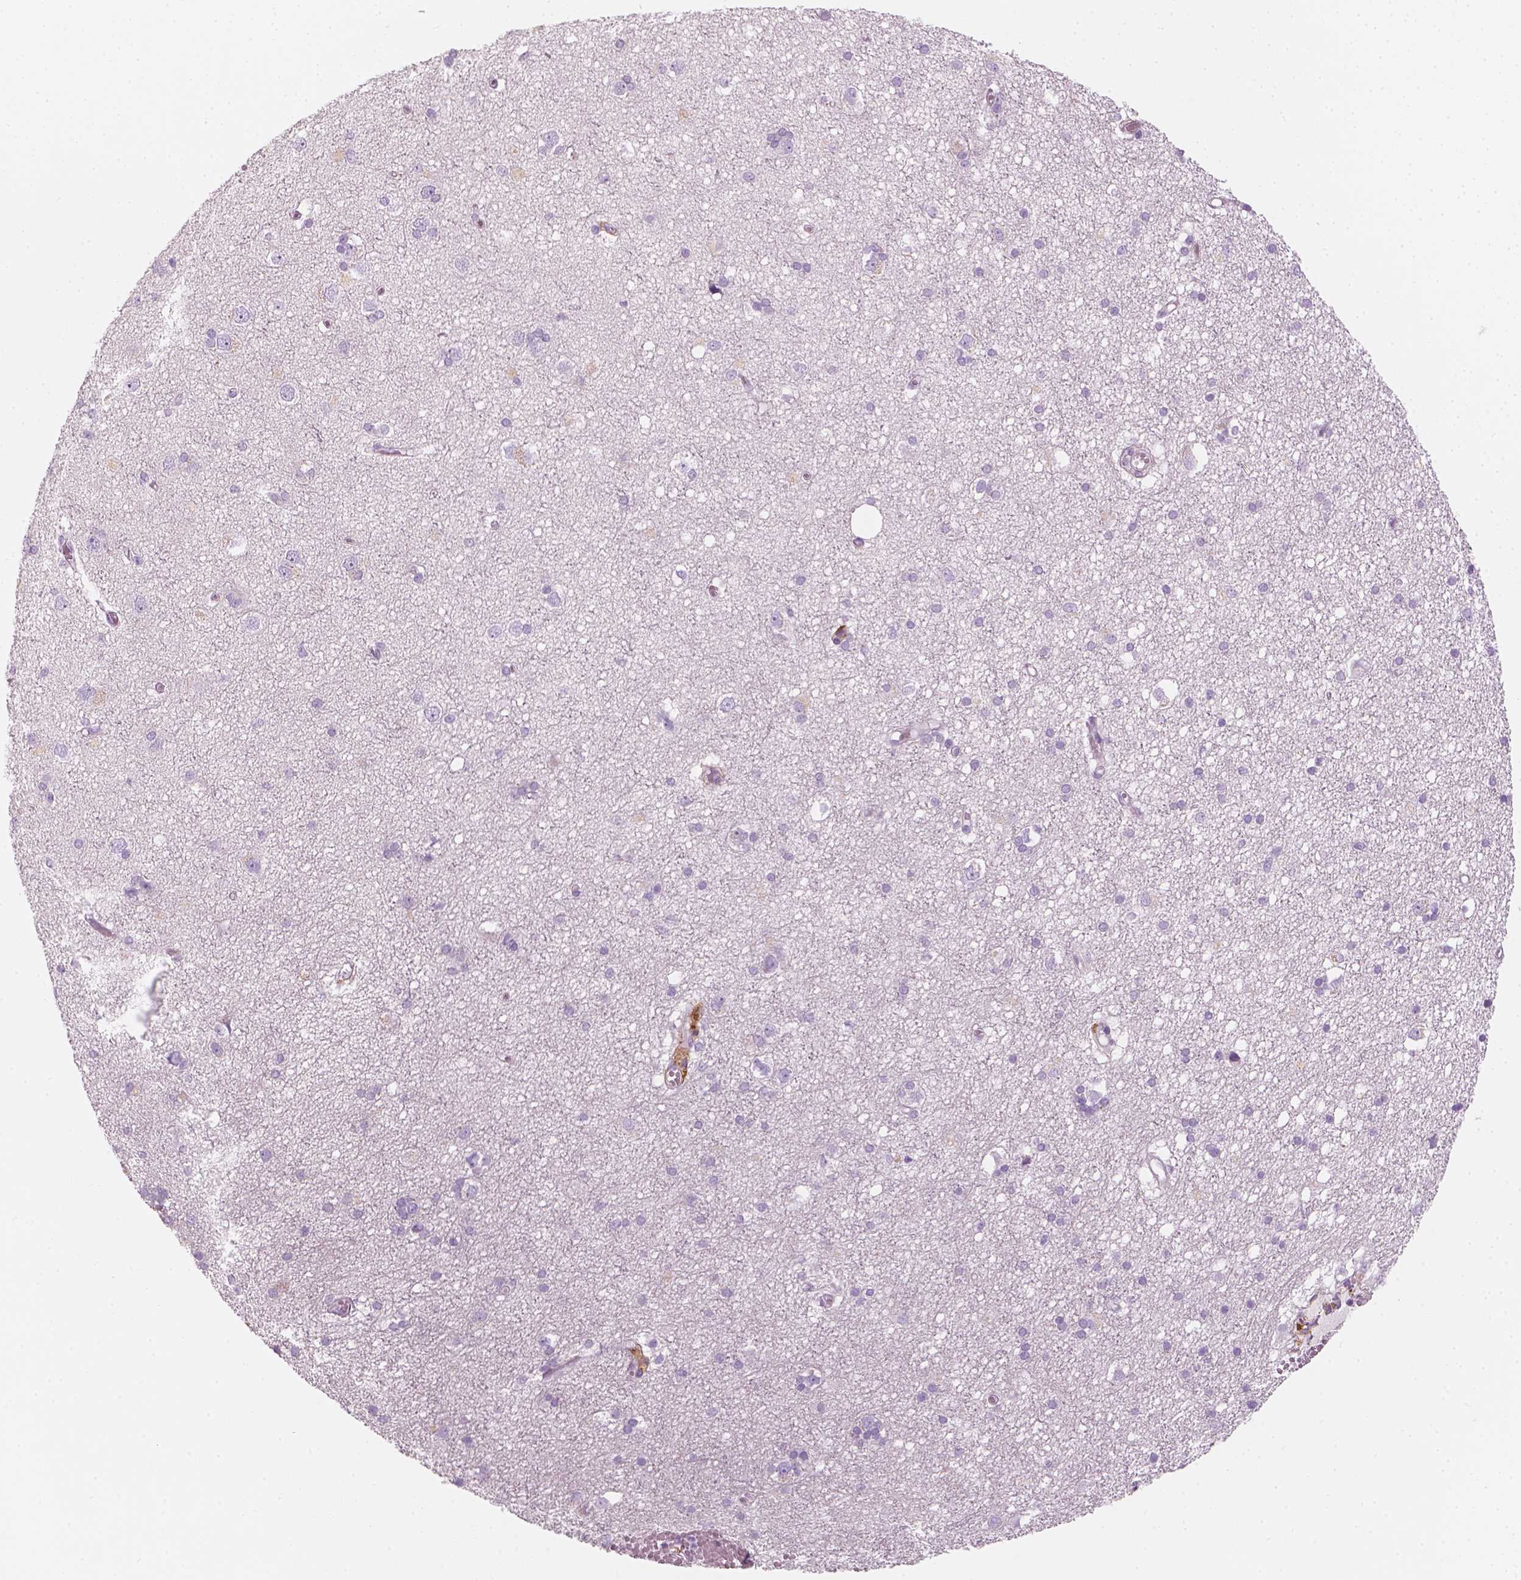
{"staining": {"intensity": "moderate", "quantity": "<25%", "location": "cytoplasmic/membranous"}, "tissue": "cerebral cortex", "cell_type": "Endothelial cells", "image_type": "normal", "snomed": [{"axis": "morphology", "description": "Normal tissue, NOS"}, {"axis": "morphology", "description": "Glioma, malignant, High grade"}, {"axis": "topography", "description": "Cerebral cortex"}], "caption": "Protein expression analysis of normal cerebral cortex shows moderate cytoplasmic/membranous expression in approximately <25% of endothelial cells.", "gene": "CES1", "patient": {"sex": "male", "age": 71}}